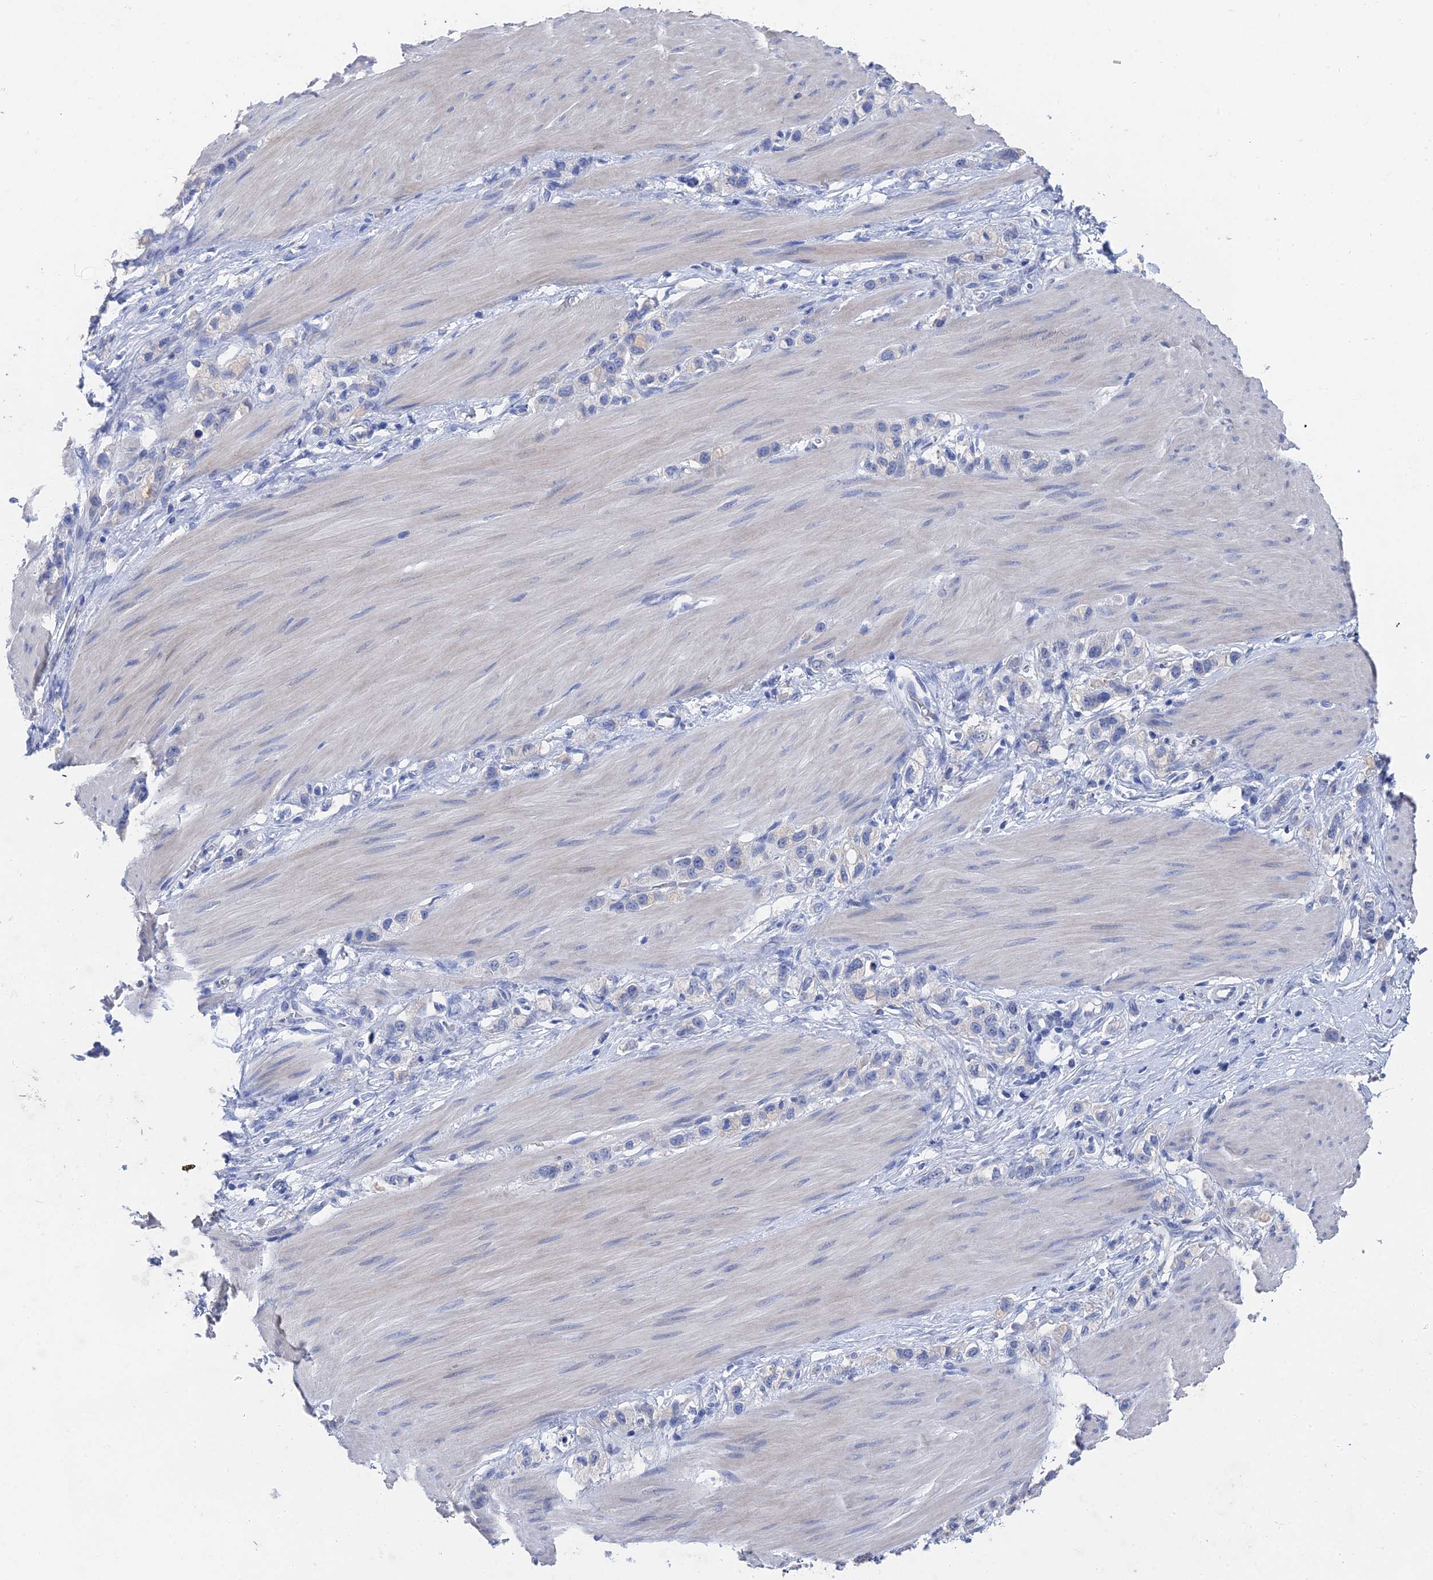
{"staining": {"intensity": "negative", "quantity": "none", "location": "none"}, "tissue": "stomach cancer", "cell_type": "Tumor cells", "image_type": "cancer", "snomed": [{"axis": "morphology", "description": "Adenocarcinoma, NOS"}, {"axis": "topography", "description": "Stomach"}], "caption": "Micrograph shows no significant protein expression in tumor cells of stomach cancer.", "gene": "GFAP", "patient": {"sex": "female", "age": 65}}